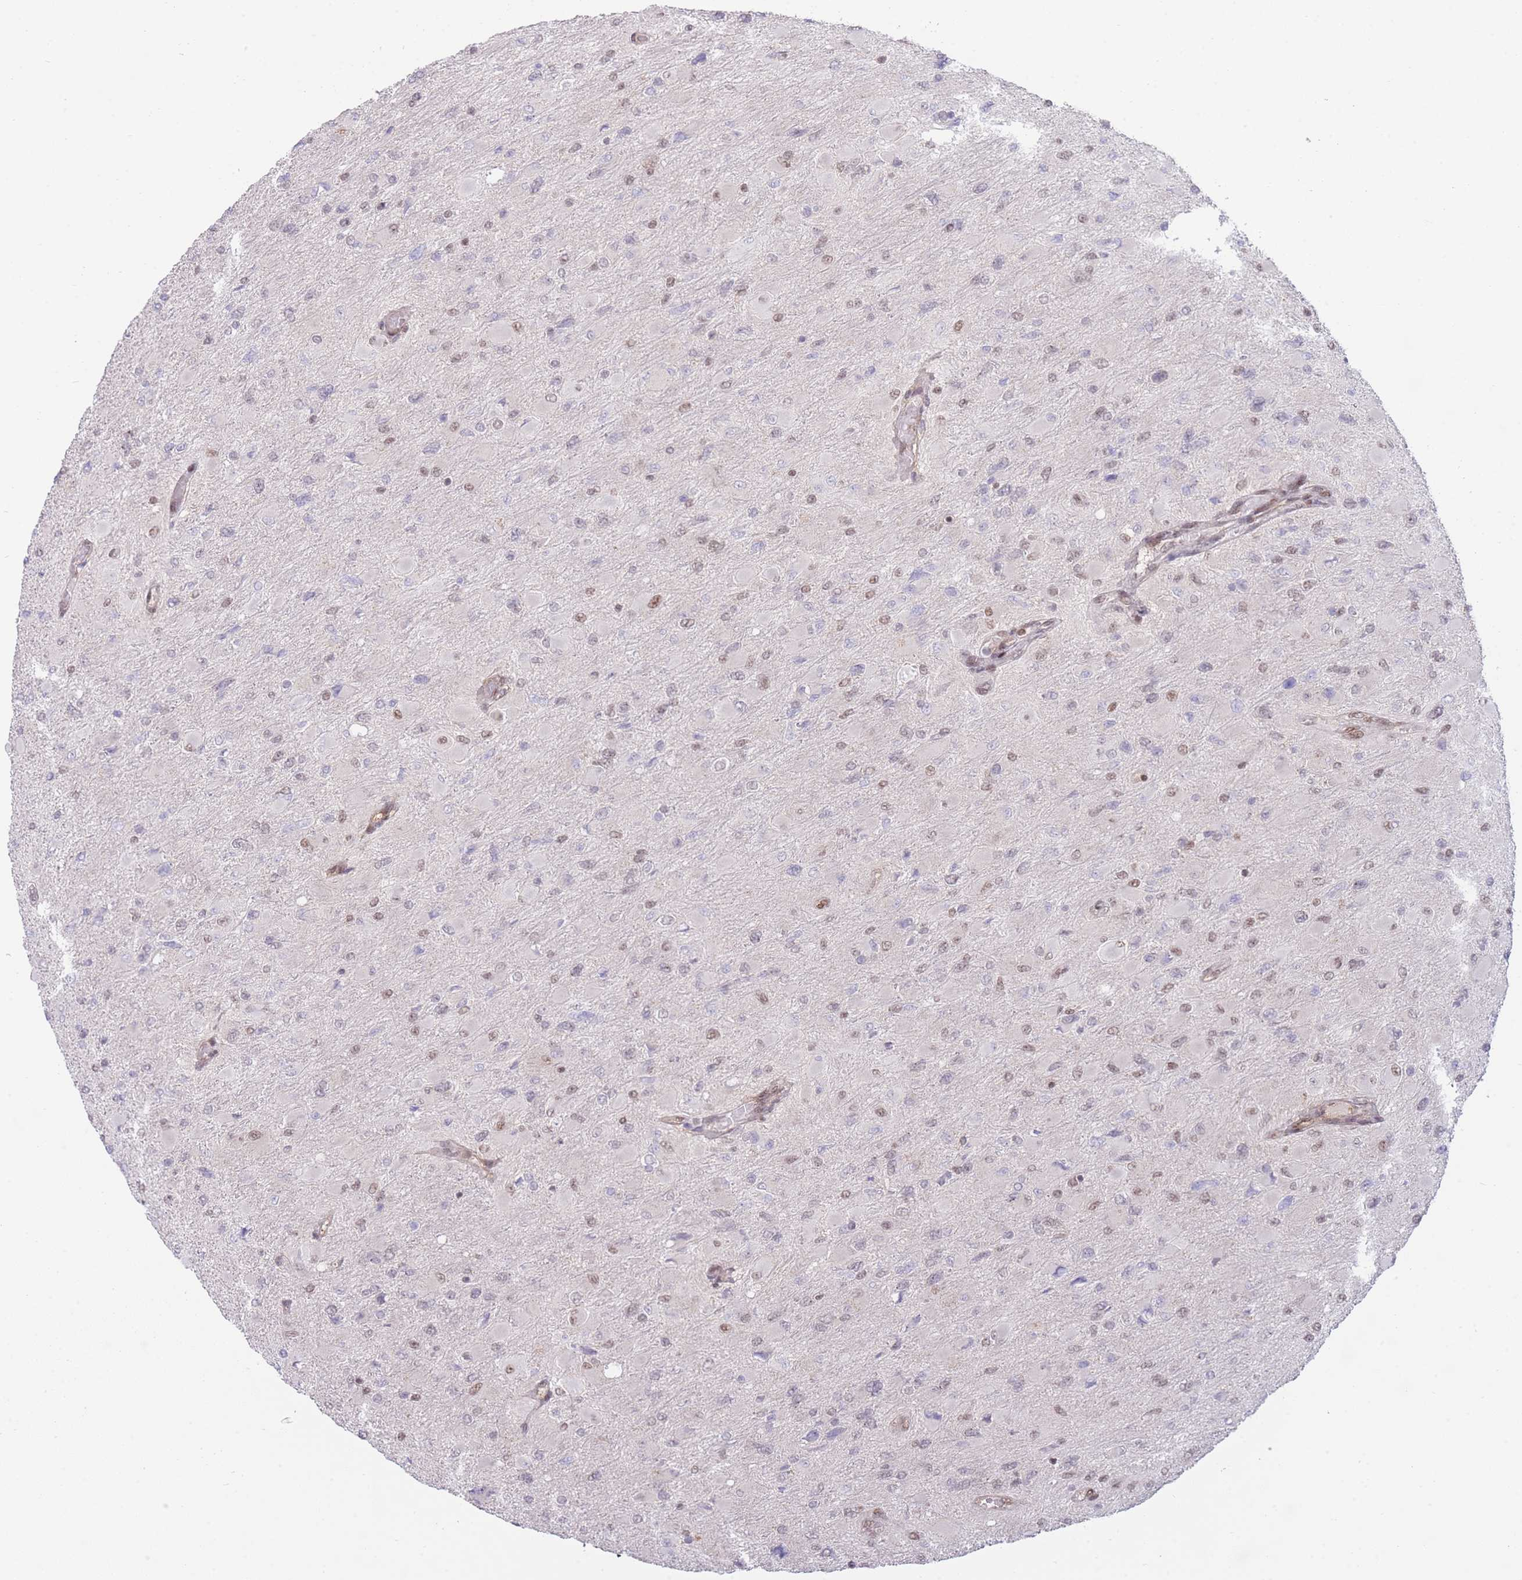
{"staining": {"intensity": "weak", "quantity": "25%-75%", "location": "nuclear"}, "tissue": "glioma", "cell_type": "Tumor cells", "image_type": "cancer", "snomed": [{"axis": "morphology", "description": "Glioma, malignant, High grade"}, {"axis": "topography", "description": "Cerebral cortex"}], "caption": "Protein staining demonstrates weak nuclear expression in approximately 25%-75% of tumor cells in glioma.", "gene": "CARD8", "patient": {"sex": "female", "age": 36}}